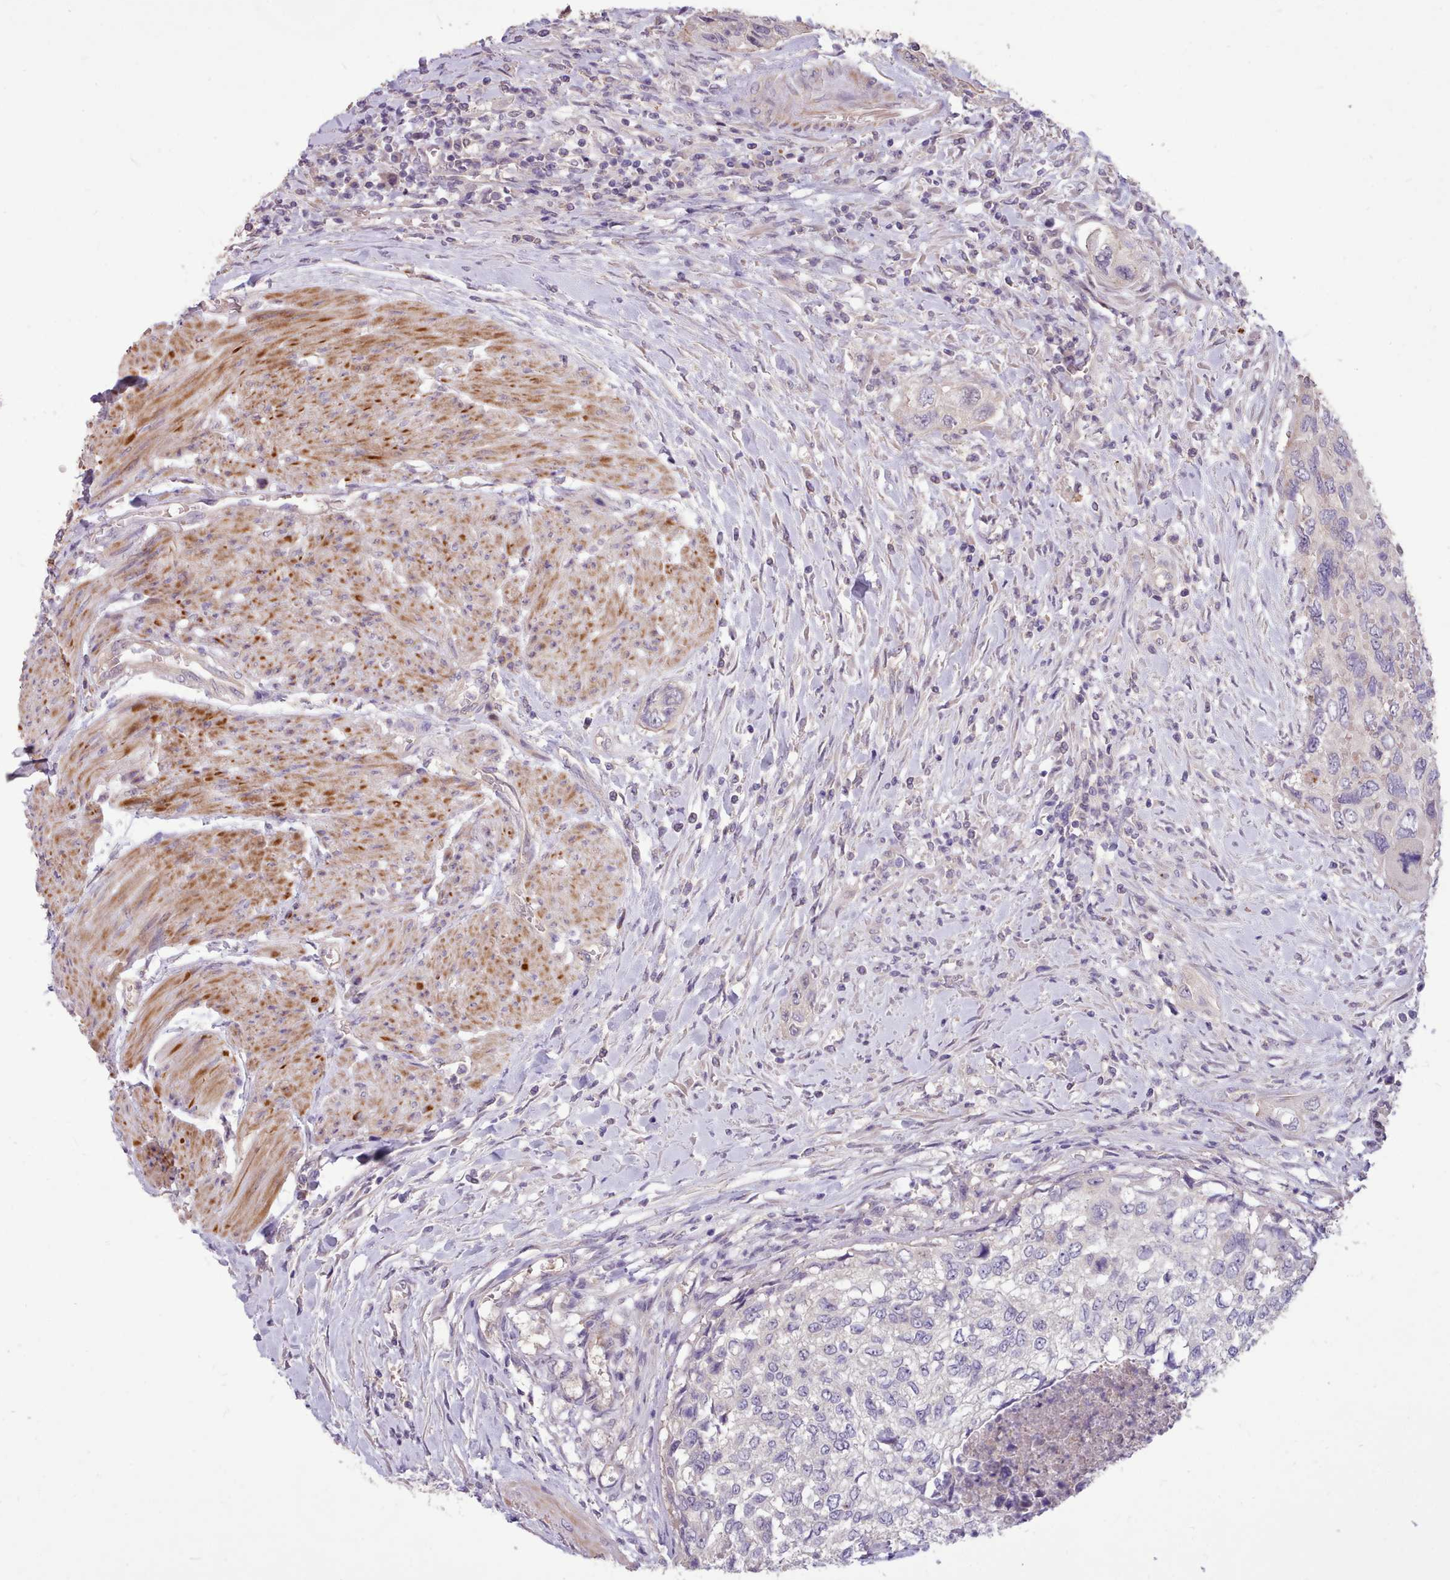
{"staining": {"intensity": "negative", "quantity": "none", "location": "none"}, "tissue": "urothelial cancer", "cell_type": "Tumor cells", "image_type": "cancer", "snomed": [{"axis": "morphology", "description": "Urothelial carcinoma, High grade"}, {"axis": "topography", "description": "Urinary bladder"}], "caption": "Immunohistochemical staining of human urothelial cancer exhibits no significant staining in tumor cells.", "gene": "ZNF607", "patient": {"sex": "female", "age": 60}}